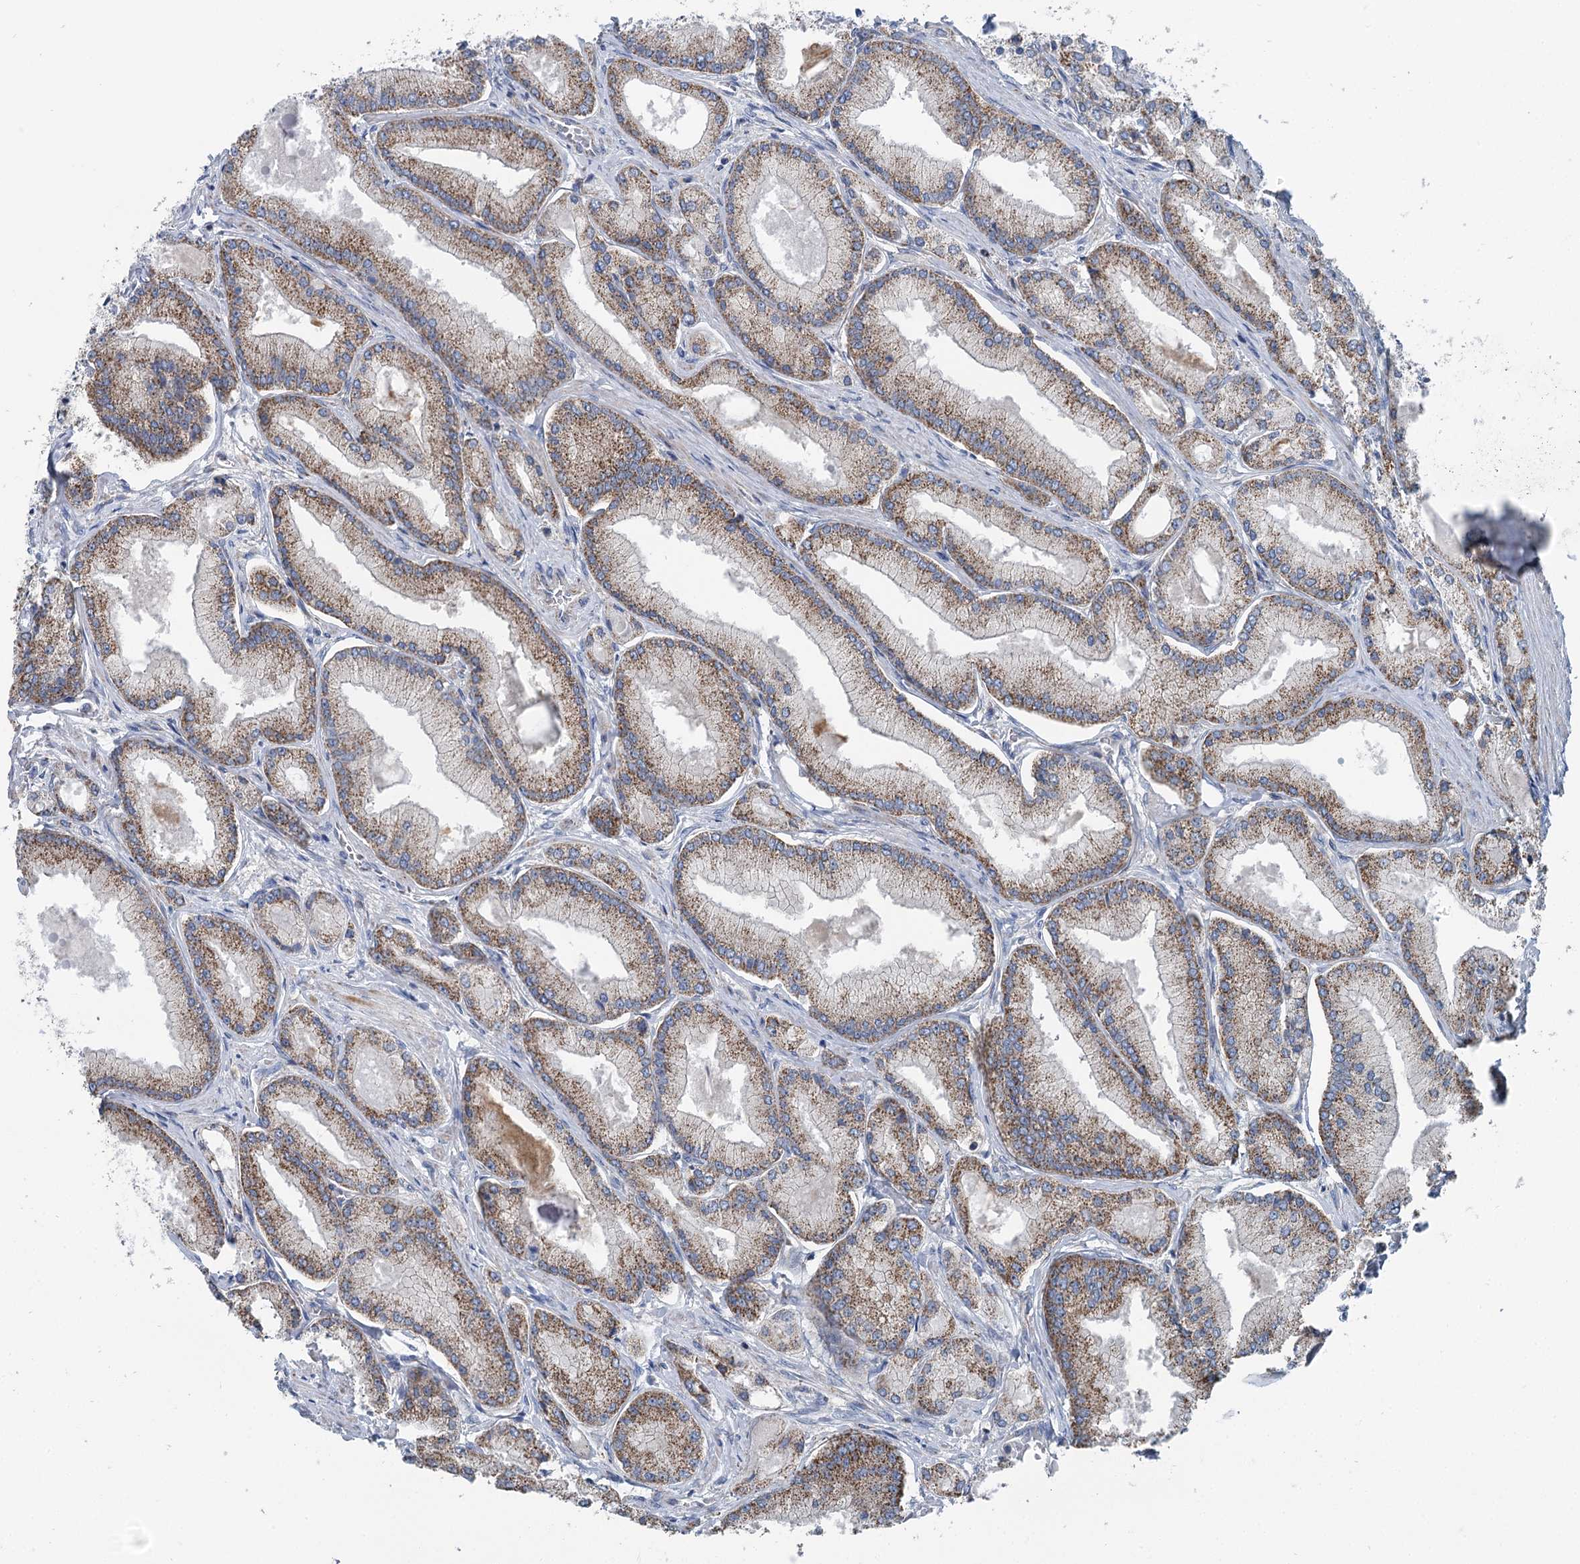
{"staining": {"intensity": "moderate", "quantity": ">75%", "location": "cytoplasmic/membranous"}, "tissue": "prostate cancer", "cell_type": "Tumor cells", "image_type": "cancer", "snomed": [{"axis": "morphology", "description": "Adenocarcinoma, Low grade"}, {"axis": "topography", "description": "Prostate"}], "caption": "A brown stain highlights moderate cytoplasmic/membranous expression of a protein in human prostate low-grade adenocarcinoma tumor cells.", "gene": "MARK2", "patient": {"sex": "male", "age": 74}}